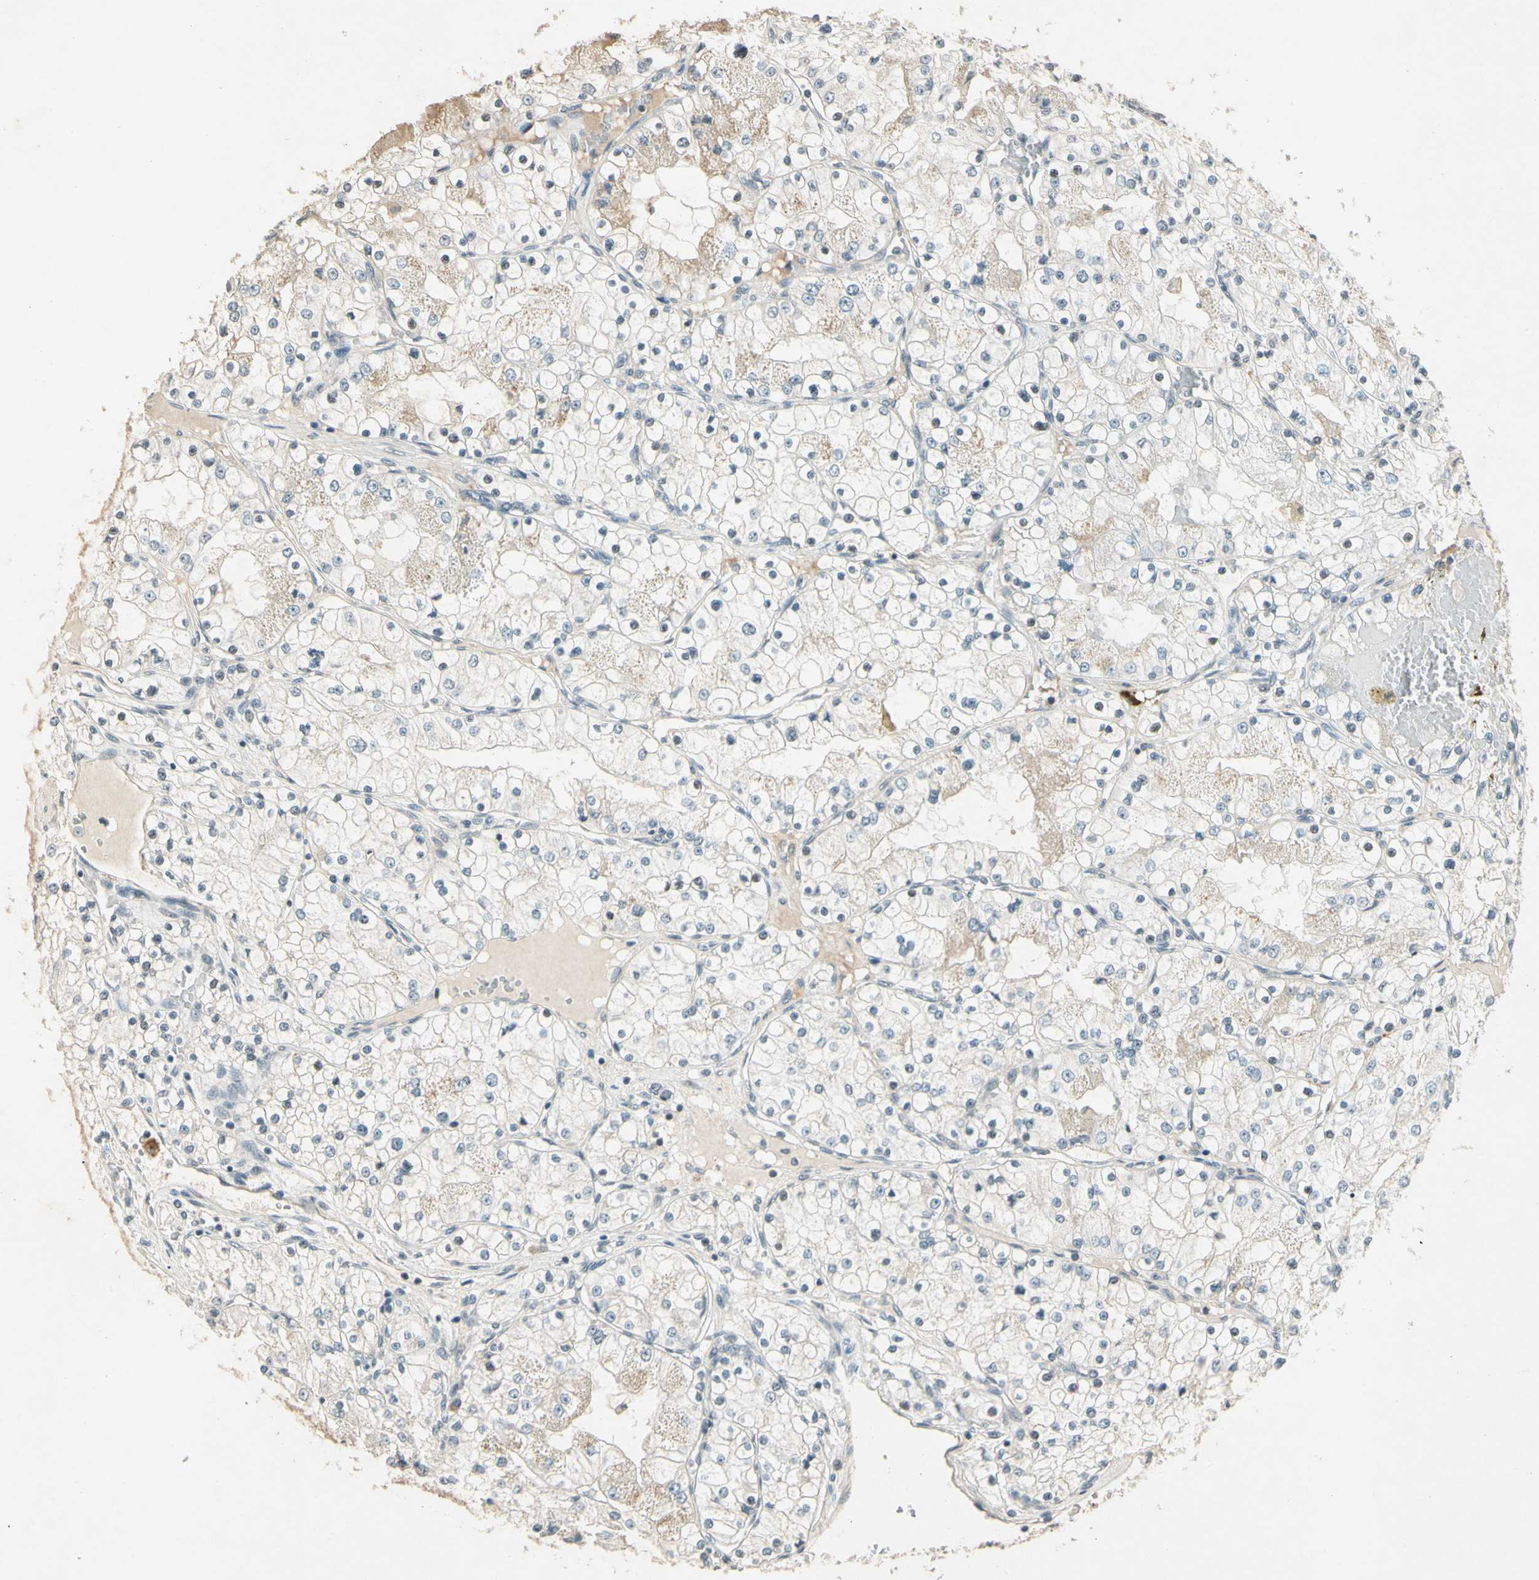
{"staining": {"intensity": "weak", "quantity": "<25%", "location": "cytoplasmic/membranous"}, "tissue": "renal cancer", "cell_type": "Tumor cells", "image_type": "cancer", "snomed": [{"axis": "morphology", "description": "Adenocarcinoma, NOS"}, {"axis": "topography", "description": "Kidney"}], "caption": "A micrograph of adenocarcinoma (renal) stained for a protein exhibits no brown staining in tumor cells.", "gene": "ZBTB4", "patient": {"sex": "male", "age": 68}}